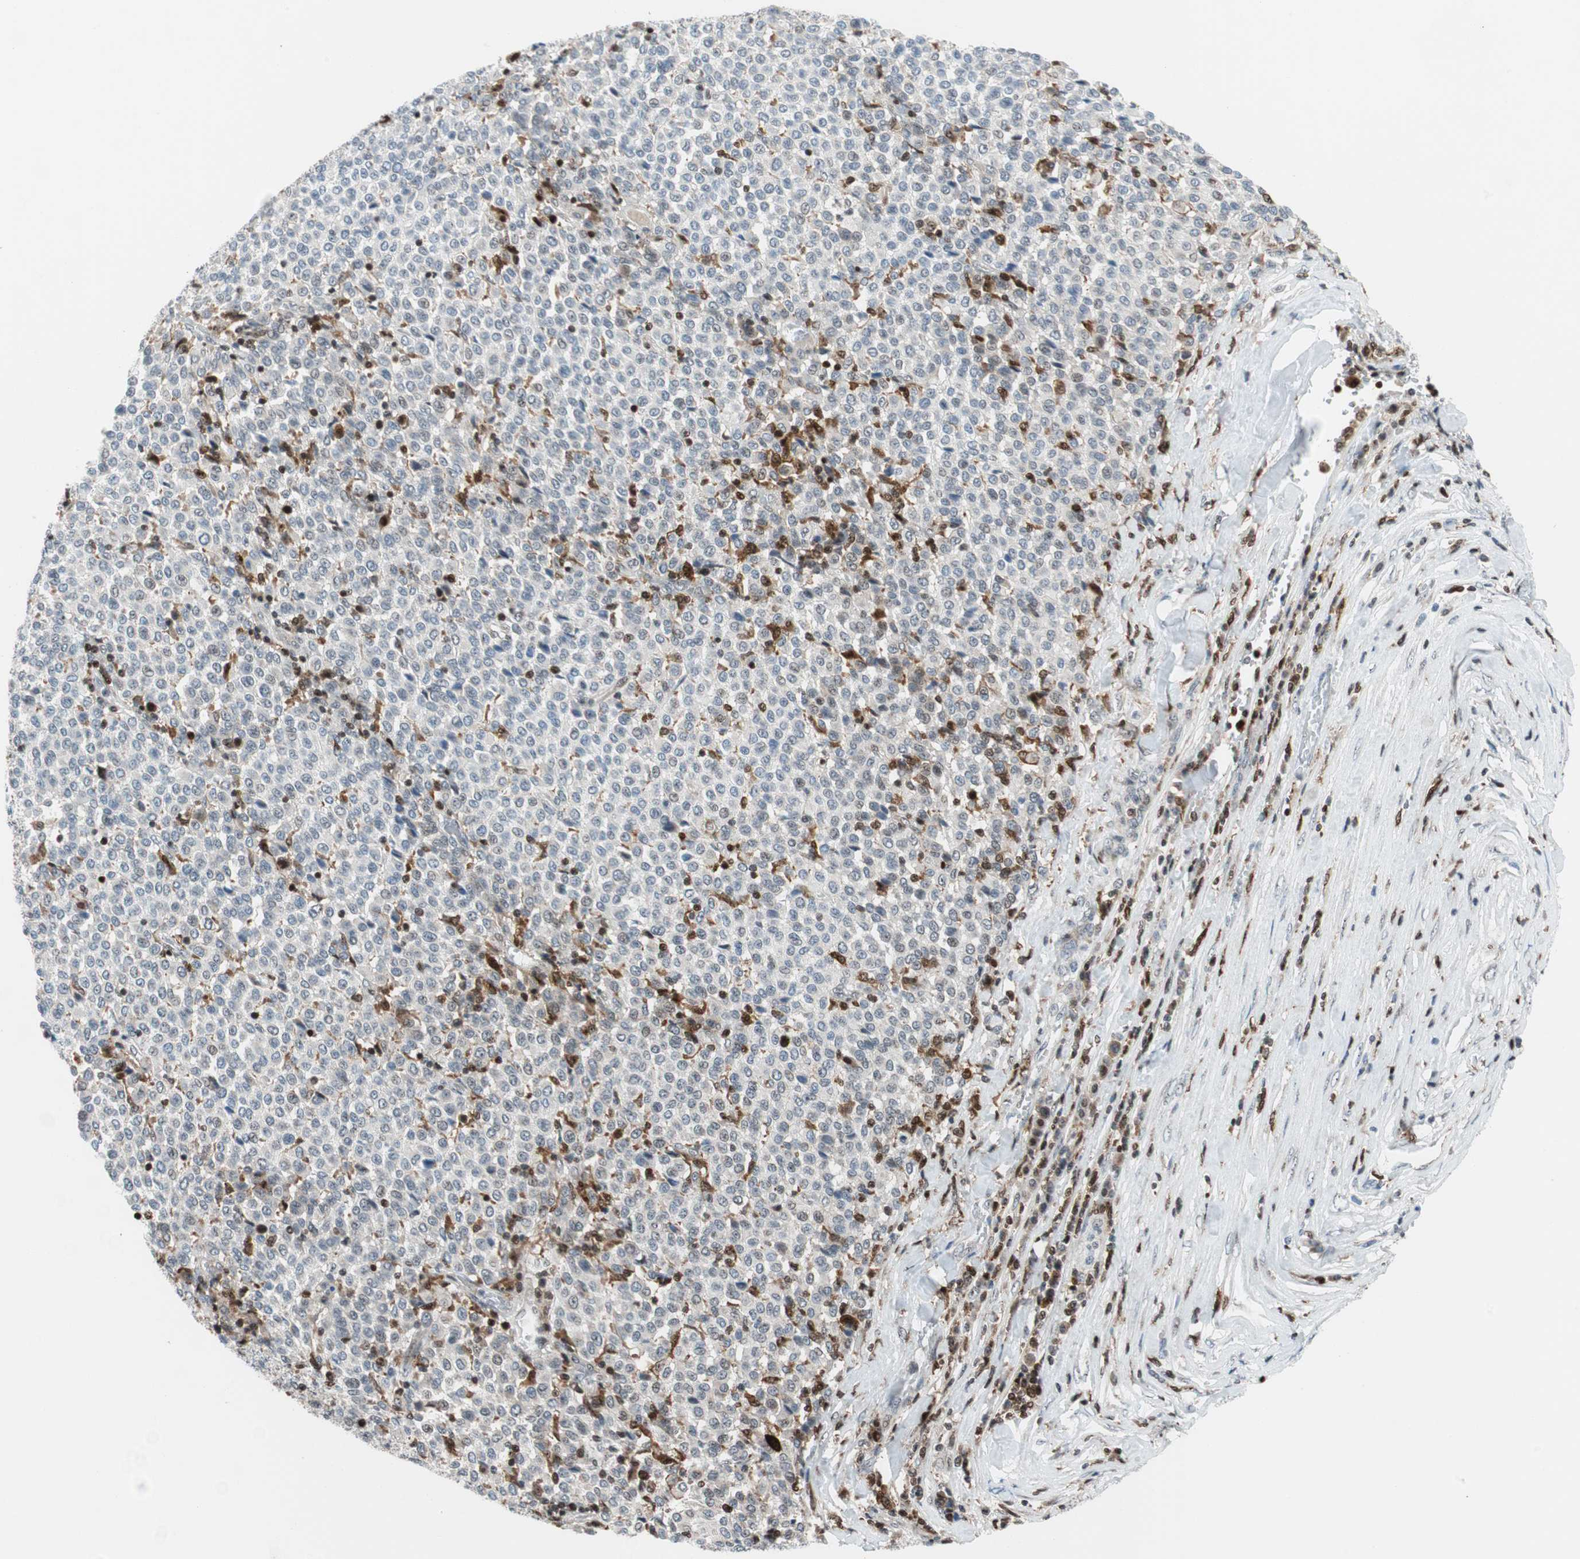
{"staining": {"intensity": "negative", "quantity": "none", "location": "none"}, "tissue": "melanoma", "cell_type": "Tumor cells", "image_type": "cancer", "snomed": [{"axis": "morphology", "description": "Malignant melanoma, Metastatic site"}, {"axis": "topography", "description": "Pancreas"}], "caption": "Malignant melanoma (metastatic site) stained for a protein using immunohistochemistry (IHC) demonstrates no expression tumor cells.", "gene": "RGS10", "patient": {"sex": "female", "age": 30}}